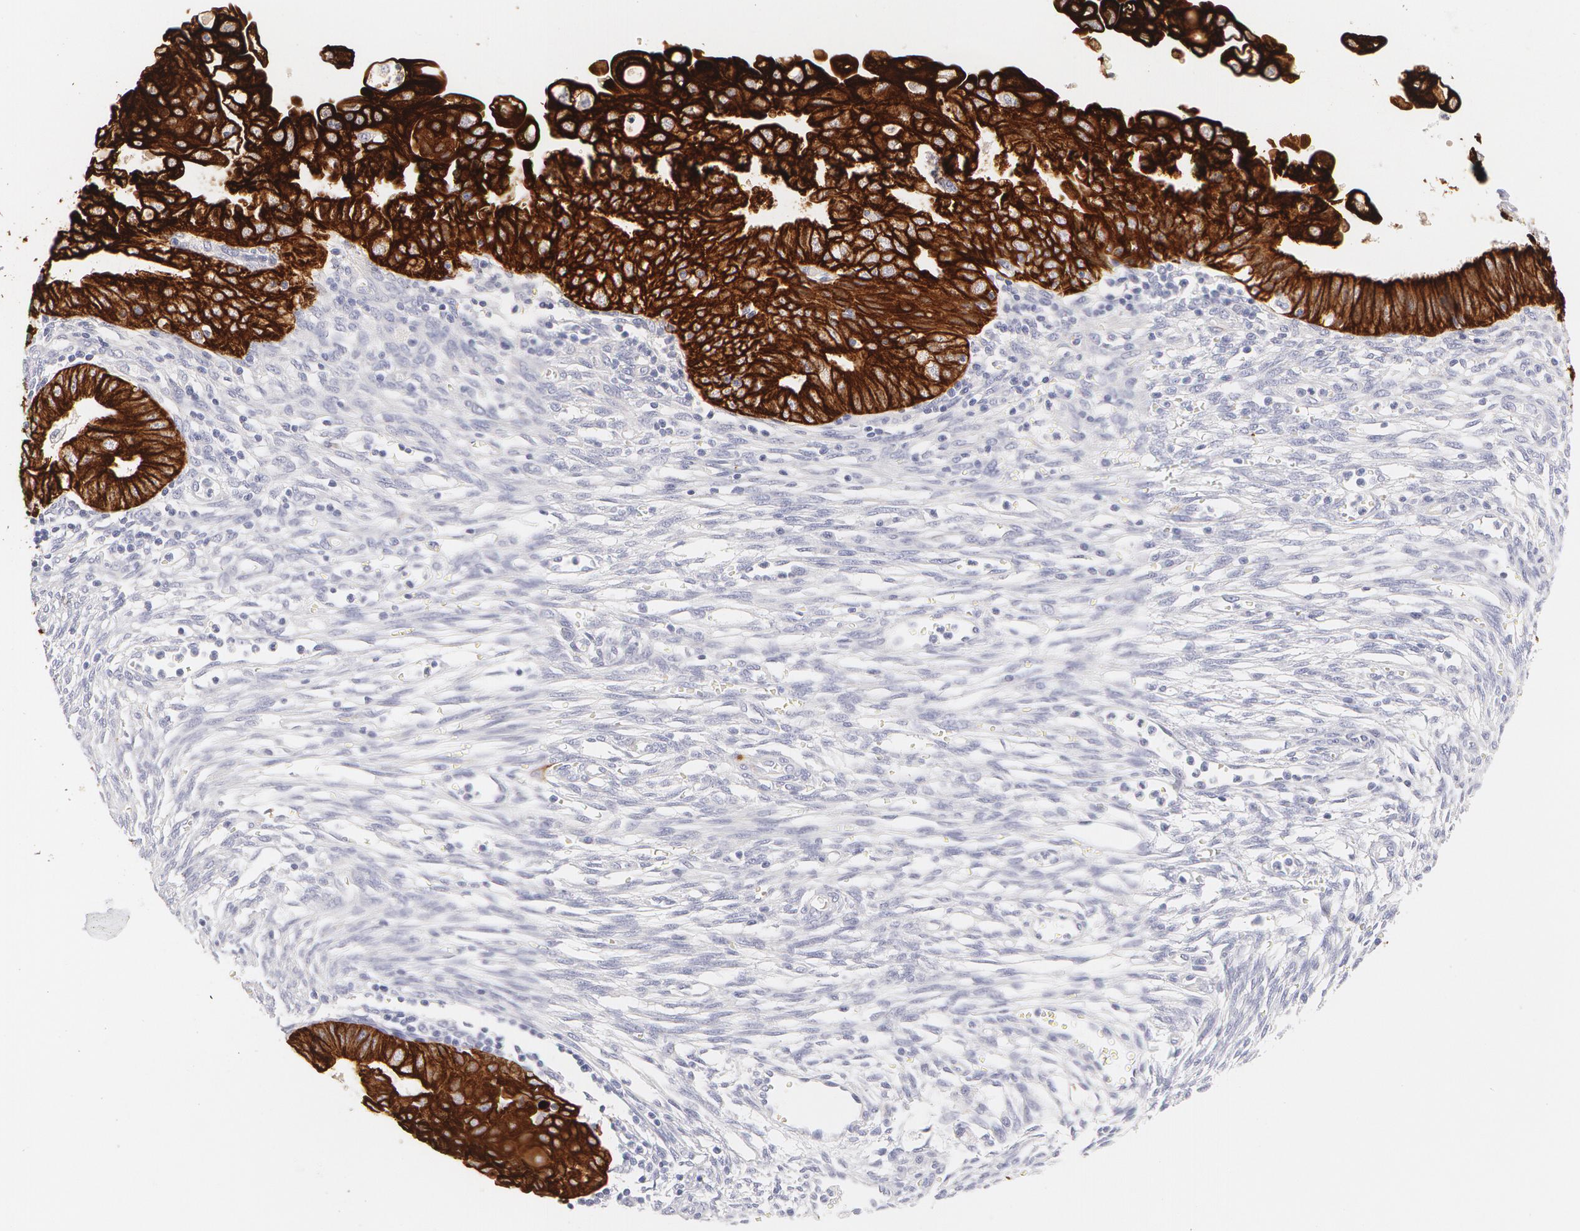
{"staining": {"intensity": "strong", "quantity": ">75%", "location": "cytoplasmic/membranous"}, "tissue": "endometrial cancer", "cell_type": "Tumor cells", "image_type": "cancer", "snomed": [{"axis": "morphology", "description": "Adenocarcinoma, NOS"}, {"axis": "topography", "description": "Endometrium"}], "caption": "DAB immunohistochemical staining of human endometrial cancer shows strong cytoplasmic/membranous protein positivity in about >75% of tumor cells. (DAB (3,3'-diaminobenzidine) IHC with brightfield microscopy, high magnification).", "gene": "KRT8", "patient": {"sex": "female", "age": 51}}